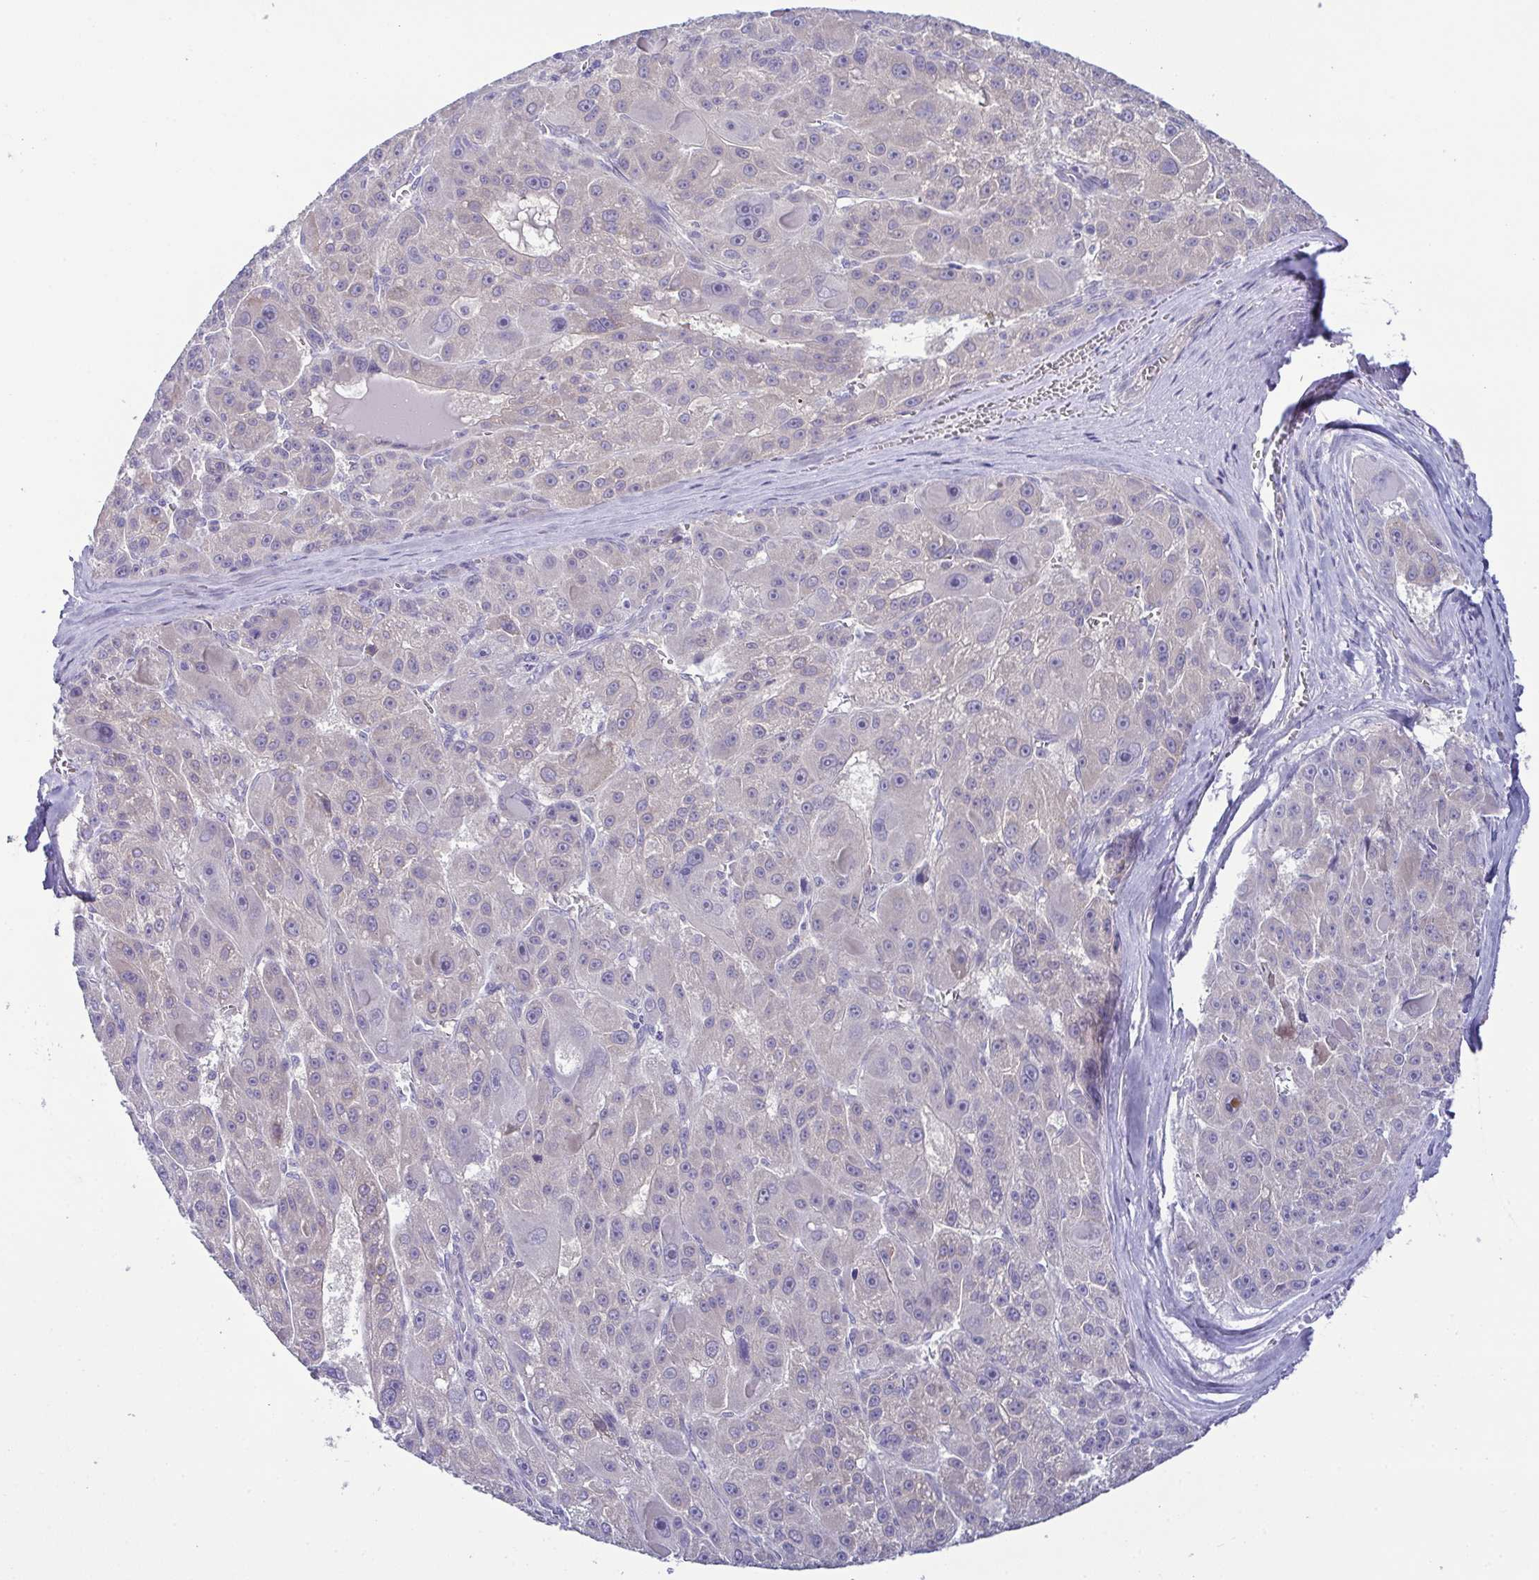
{"staining": {"intensity": "negative", "quantity": "none", "location": "none"}, "tissue": "liver cancer", "cell_type": "Tumor cells", "image_type": "cancer", "snomed": [{"axis": "morphology", "description": "Carcinoma, Hepatocellular, NOS"}, {"axis": "topography", "description": "Liver"}], "caption": "Hepatocellular carcinoma (liver) was stained to show a protein in brown. There is no significant staining in tumor cells.", "gene": "CFAP97D1", "patient": {"sex": "male", "age": 76}}